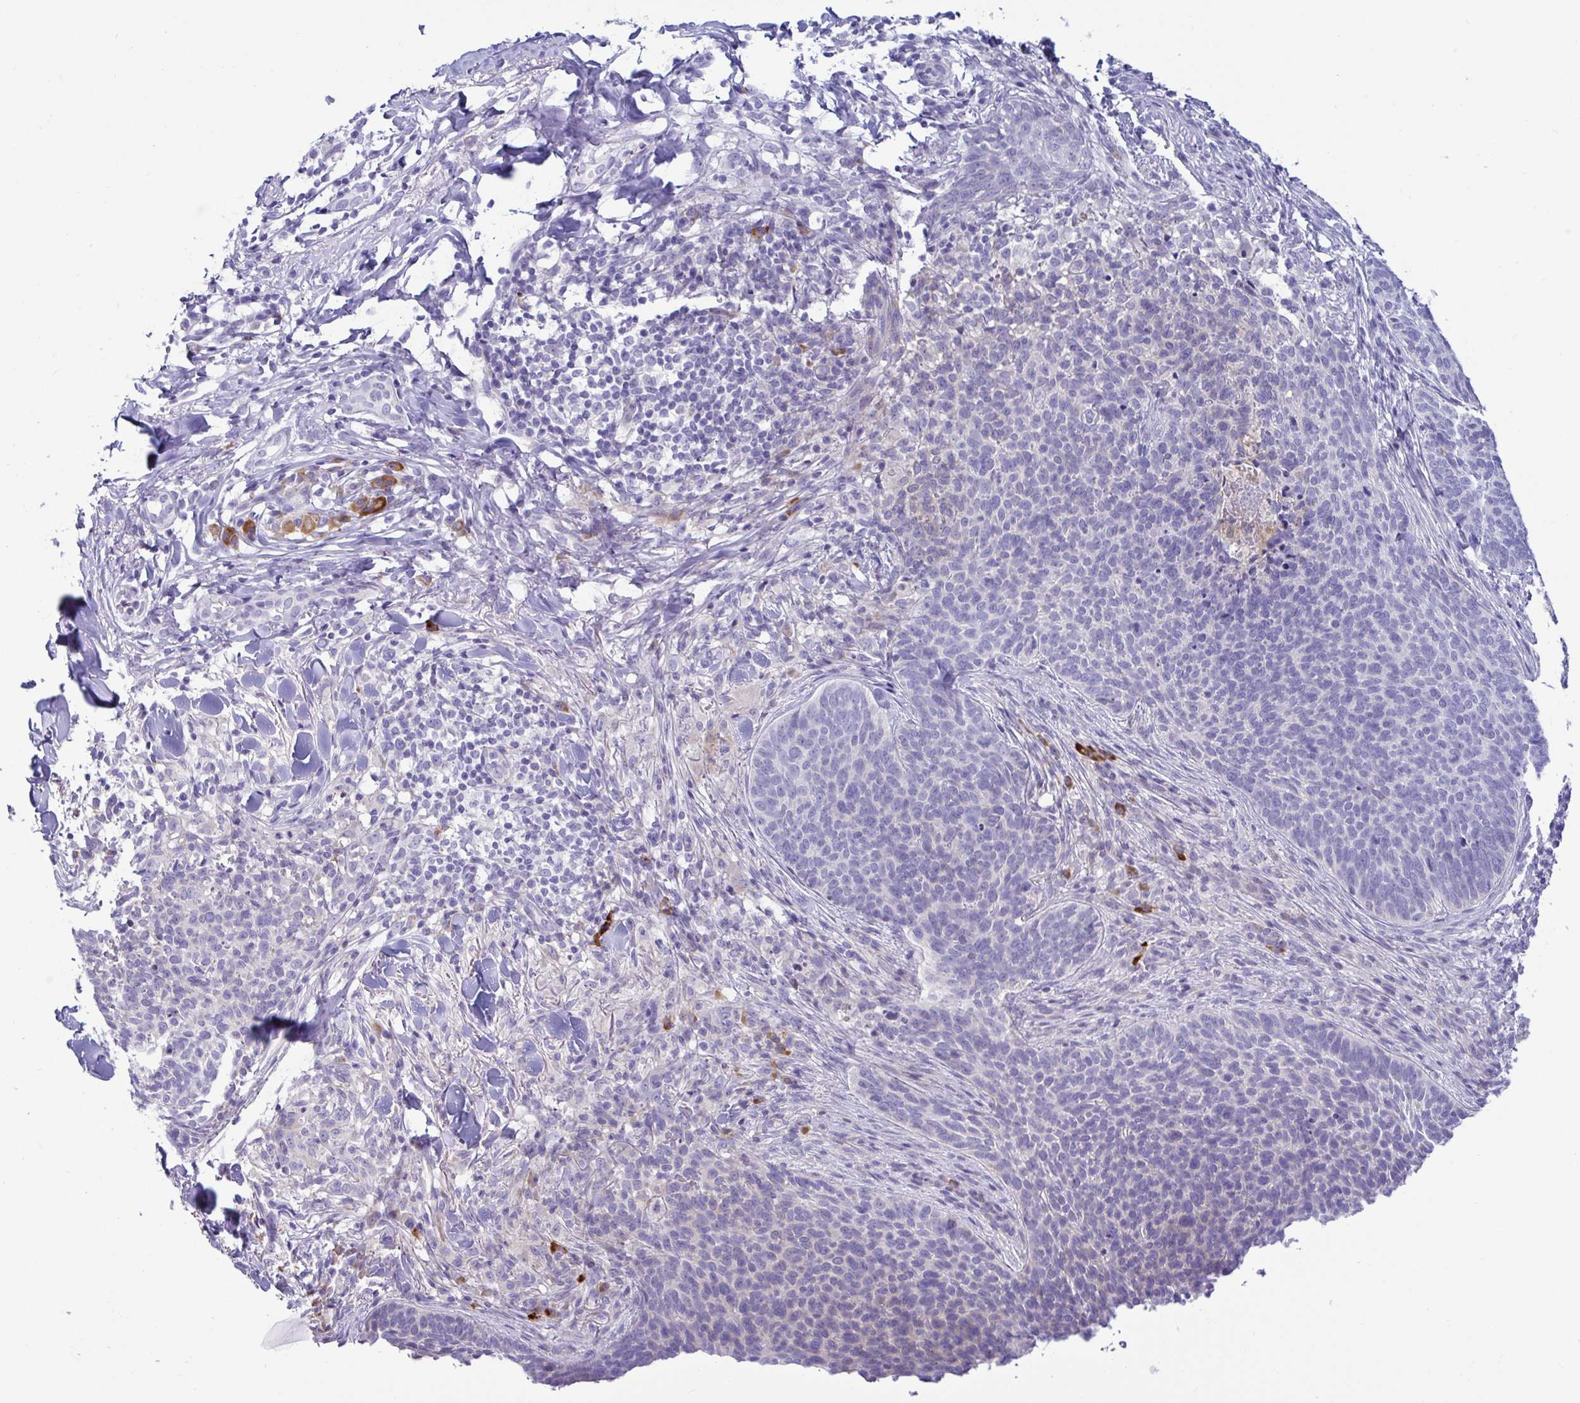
{"staining": {"intensity": "negative", "quantity": "none", "location": "none"}, "tissue": "skin cancer", "cell_type": "Tumor cells", "image_type": "cancer", "snomed": [{"axis": "morphology", "description": "Basal cell carcinoma"}, {"axis": "topography", "description": "Skin"}, {"axis": "topography", "description": "Skin of face"}], "caption": "Tumor cells are negative for brown protein staining in skin cancer (basal cell carcinoma). (DAB IHC visualized using brightfield microscopy, high magnification).", "gene": "TFPI2", "patient": {"sex": "male", "age": 56}}